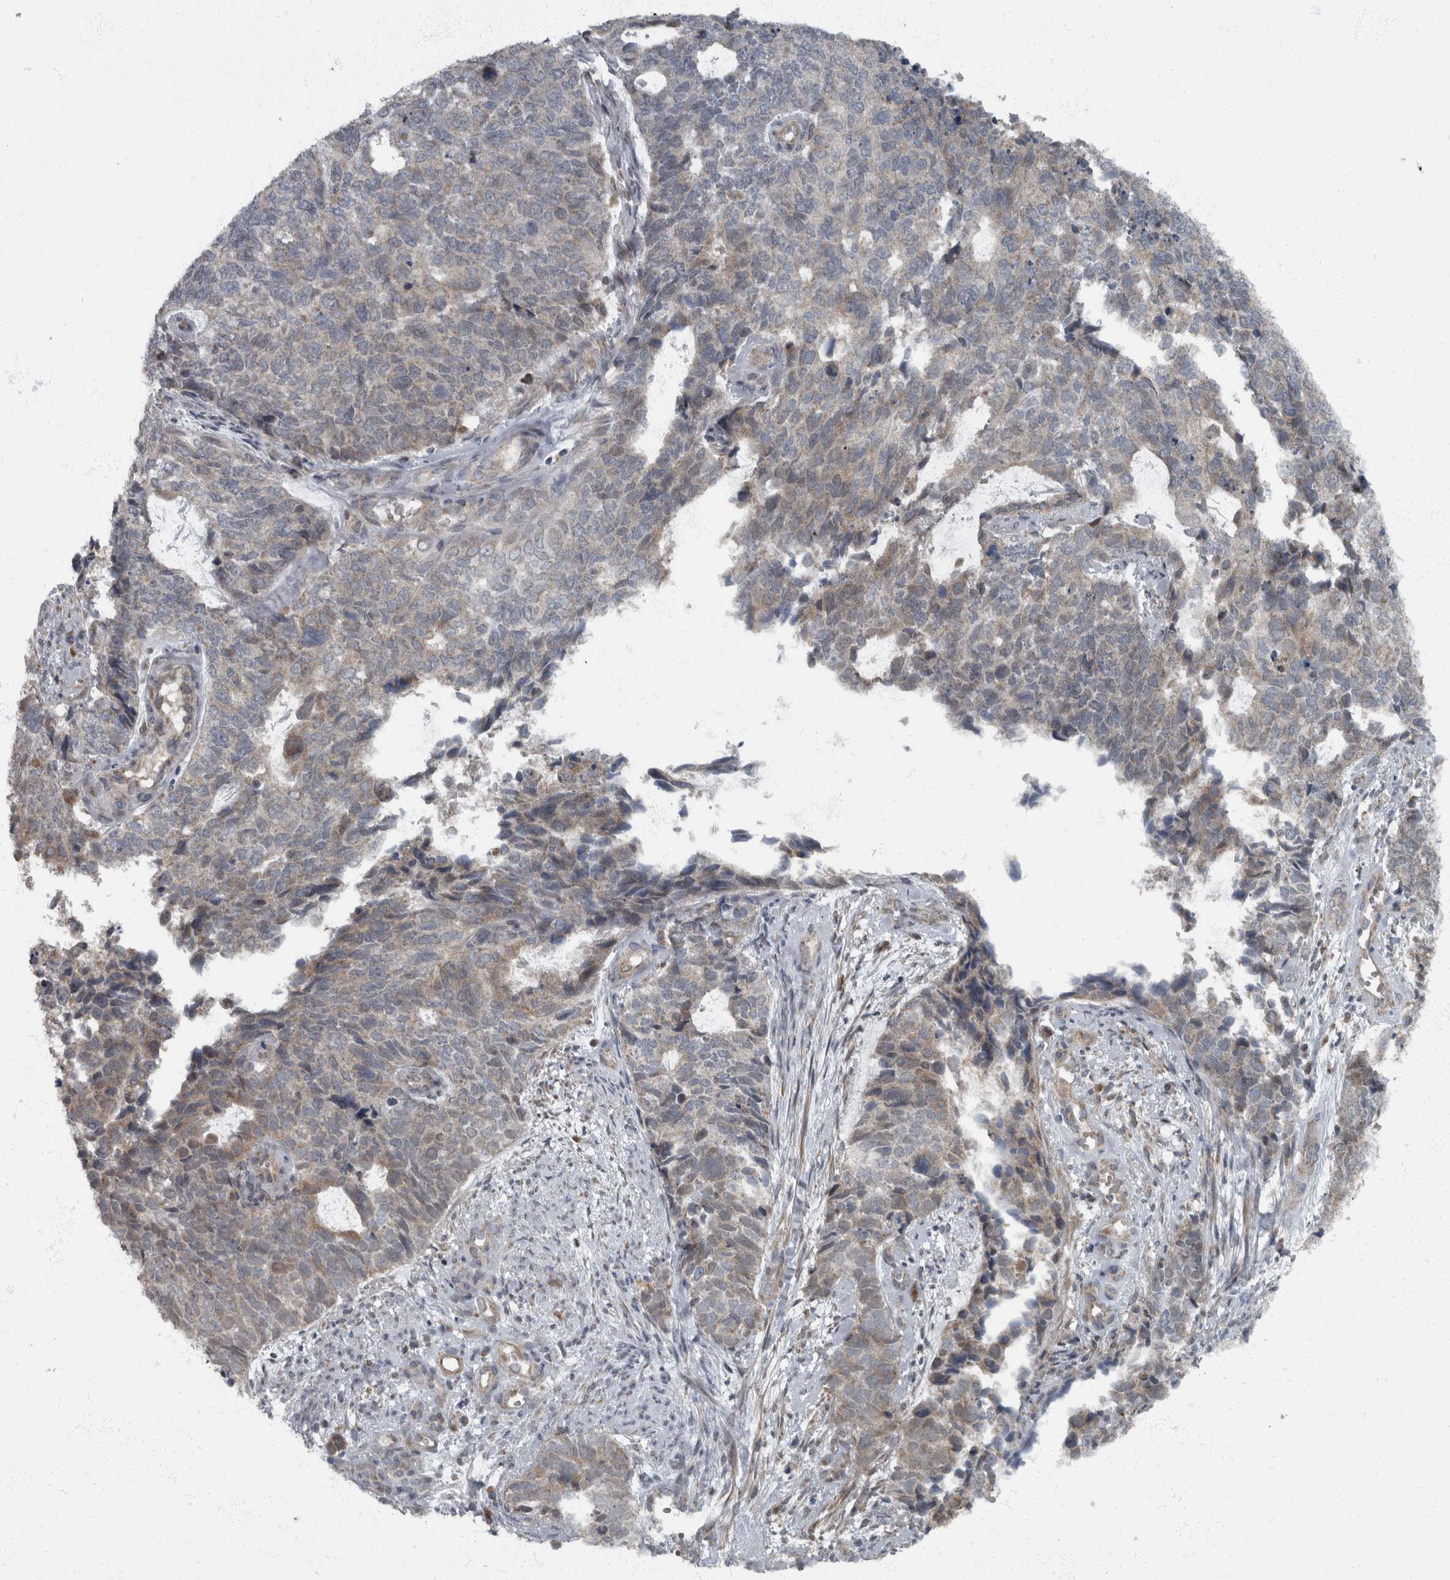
{"staining": {"intensity": "weak", "quantity": "<25%", "location": "cytoplasmic/membranous"}, "tissue": "cervical cancer", "cell_type": "Tumor cells", "image_type": "cancer", "snomed": [{"axis": "morphology", "description": "Squamous cell carcinoma, NOS"}, {"axis": "topography", "description": "Cervix"}], "caption": "A micrograph of human squamous cell carcinoma (cervical) is negative for staining in tumor cells.", "gene": "RABGGTB", "patient": {"sex": "female", "age": 63}}